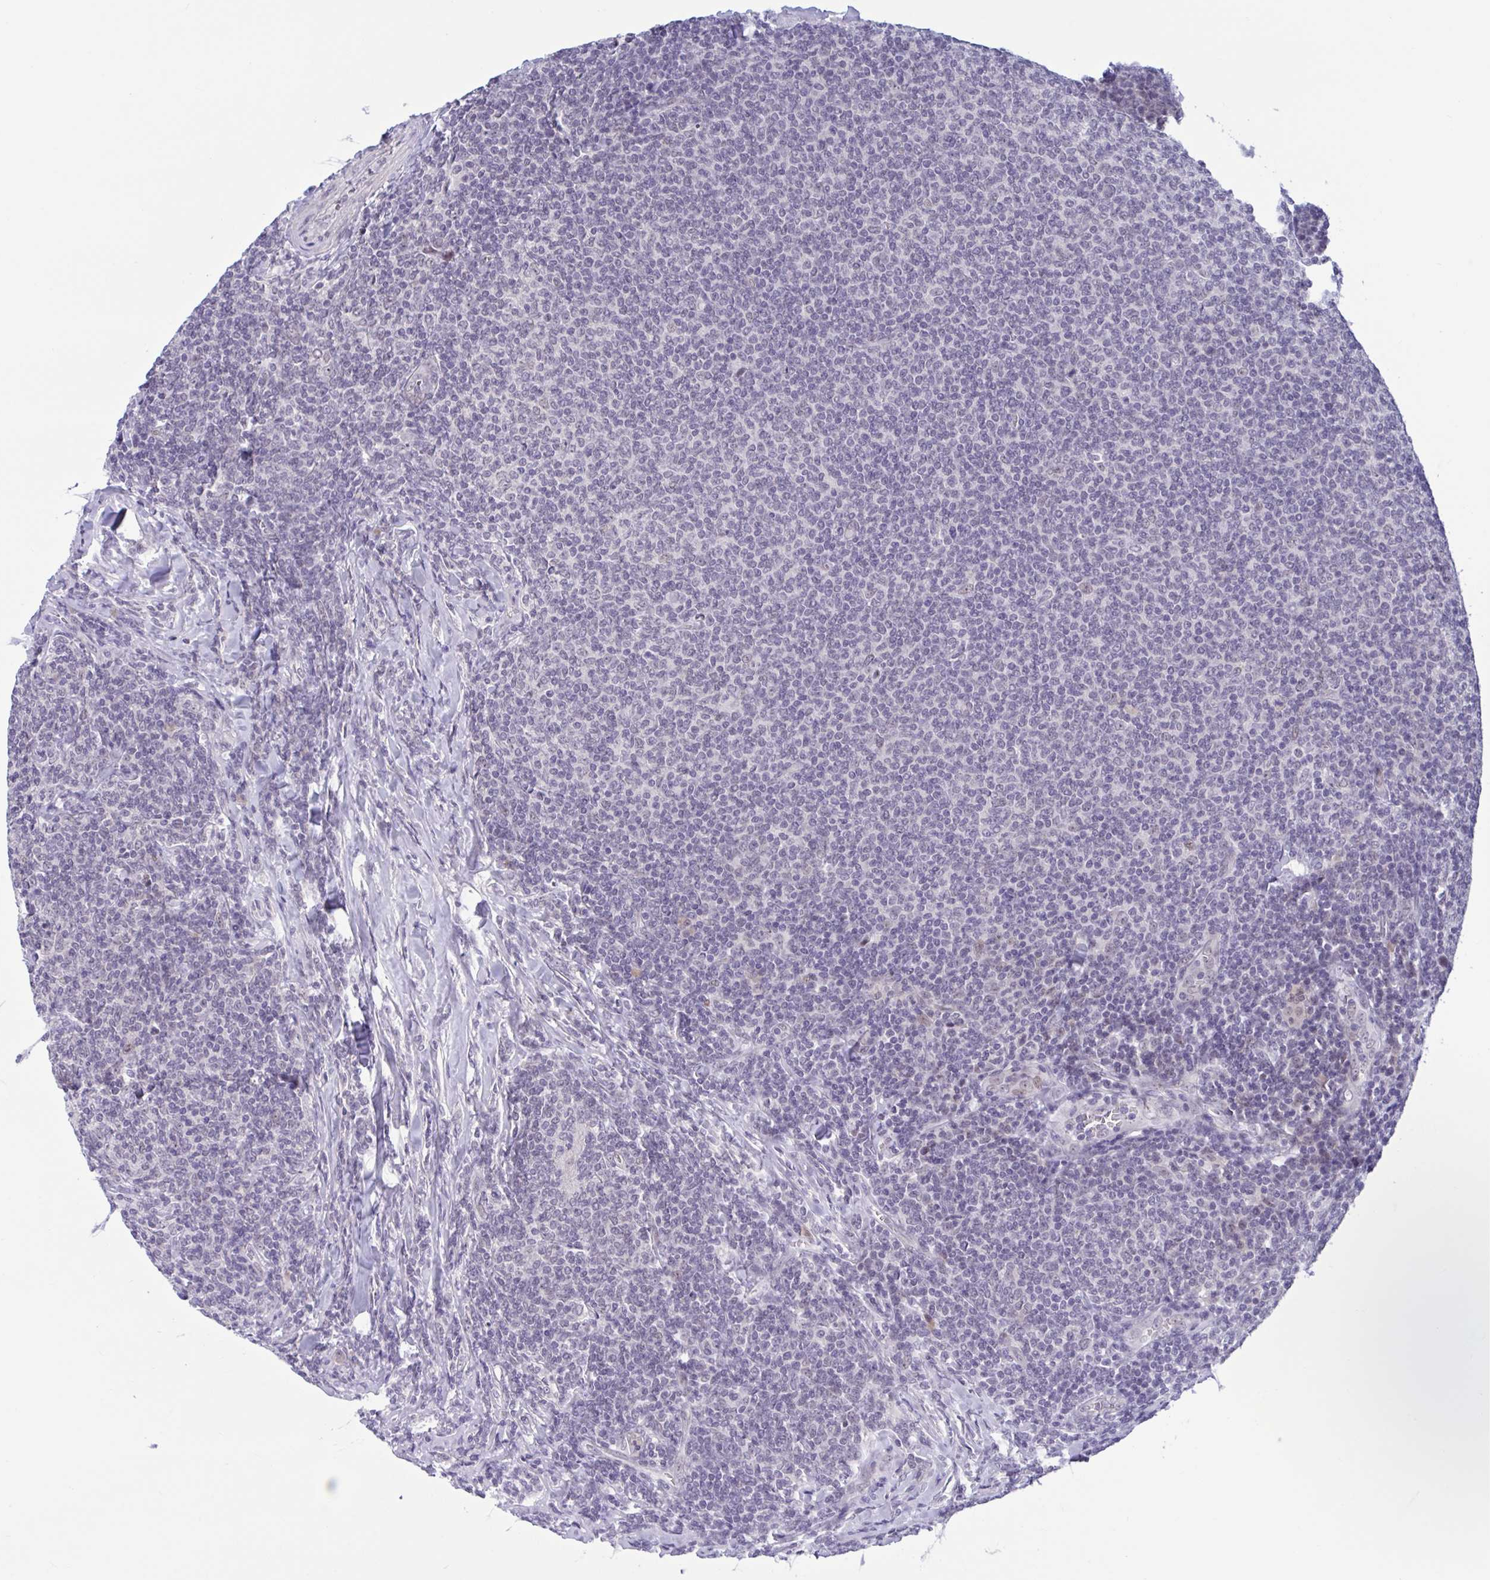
{"staining": {"intensity": "negative", "quantity": "none", "location": "none"}, "tissue": "lymphoma", "cell_type": "Tumor cells", "image_type": "cancer", "snomed": [{"axis": "morphology", "description": "Malignant lymphoma, non-Hodgkin's type, Low grade"}, {"axis": "topography", "description": "Lymph node"}], "caption": "Immunohistochemistry photomicrograph of low-grade malignant lymphoma, non-Hodgkin's type stained for a protein (brown), which shows no expression in tumor cells. (DAB (3,3'-diaminobenzidine) immunohistochemistry (IHC), high magnification).", "gene": "CNGB3", "patient": {"sex": "male", "age": 52}}